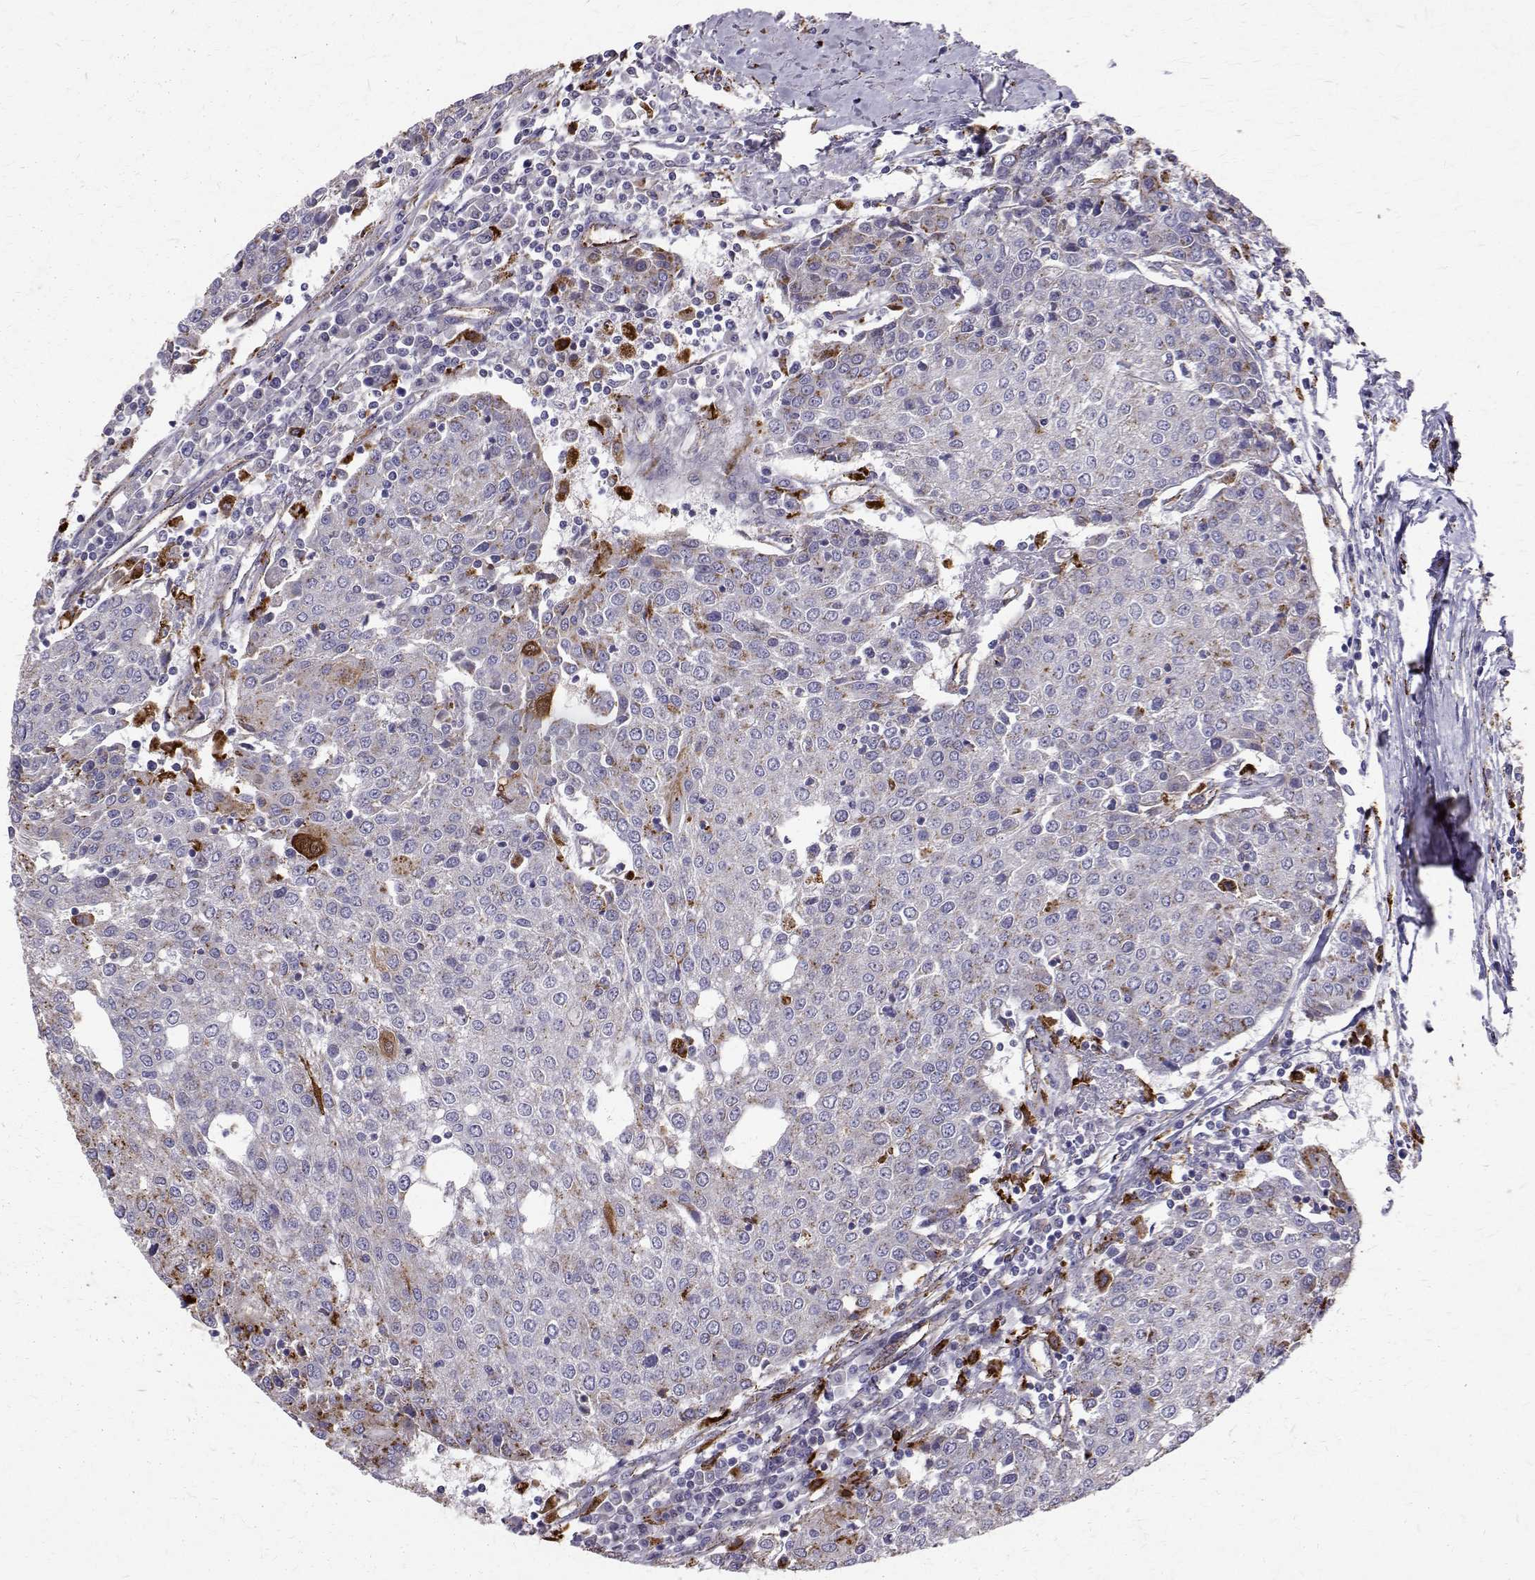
{"staining": {"intensity": "strong", "quantity": "<25%", "location": "cytoplasmic/membranous,nuclear"}, "tissue": "urothelial cancer", "cell_type": "Tumor cells", "image_type": "cancer", "snomed": [{"axis": "morphology", "description": "Urothelial carcinoma, High grade"}, {"axis": "topography", "description": "Urinary bladder"}], "caption": "High-grade urothelial carcinoma stained with a brown dye shows strong cytoplasmic/membranous and nuclear positive positivity in approximately <25% of tumor cells.", "gene": "TPP1", "patient": {"sex": "female", "age": 85}}